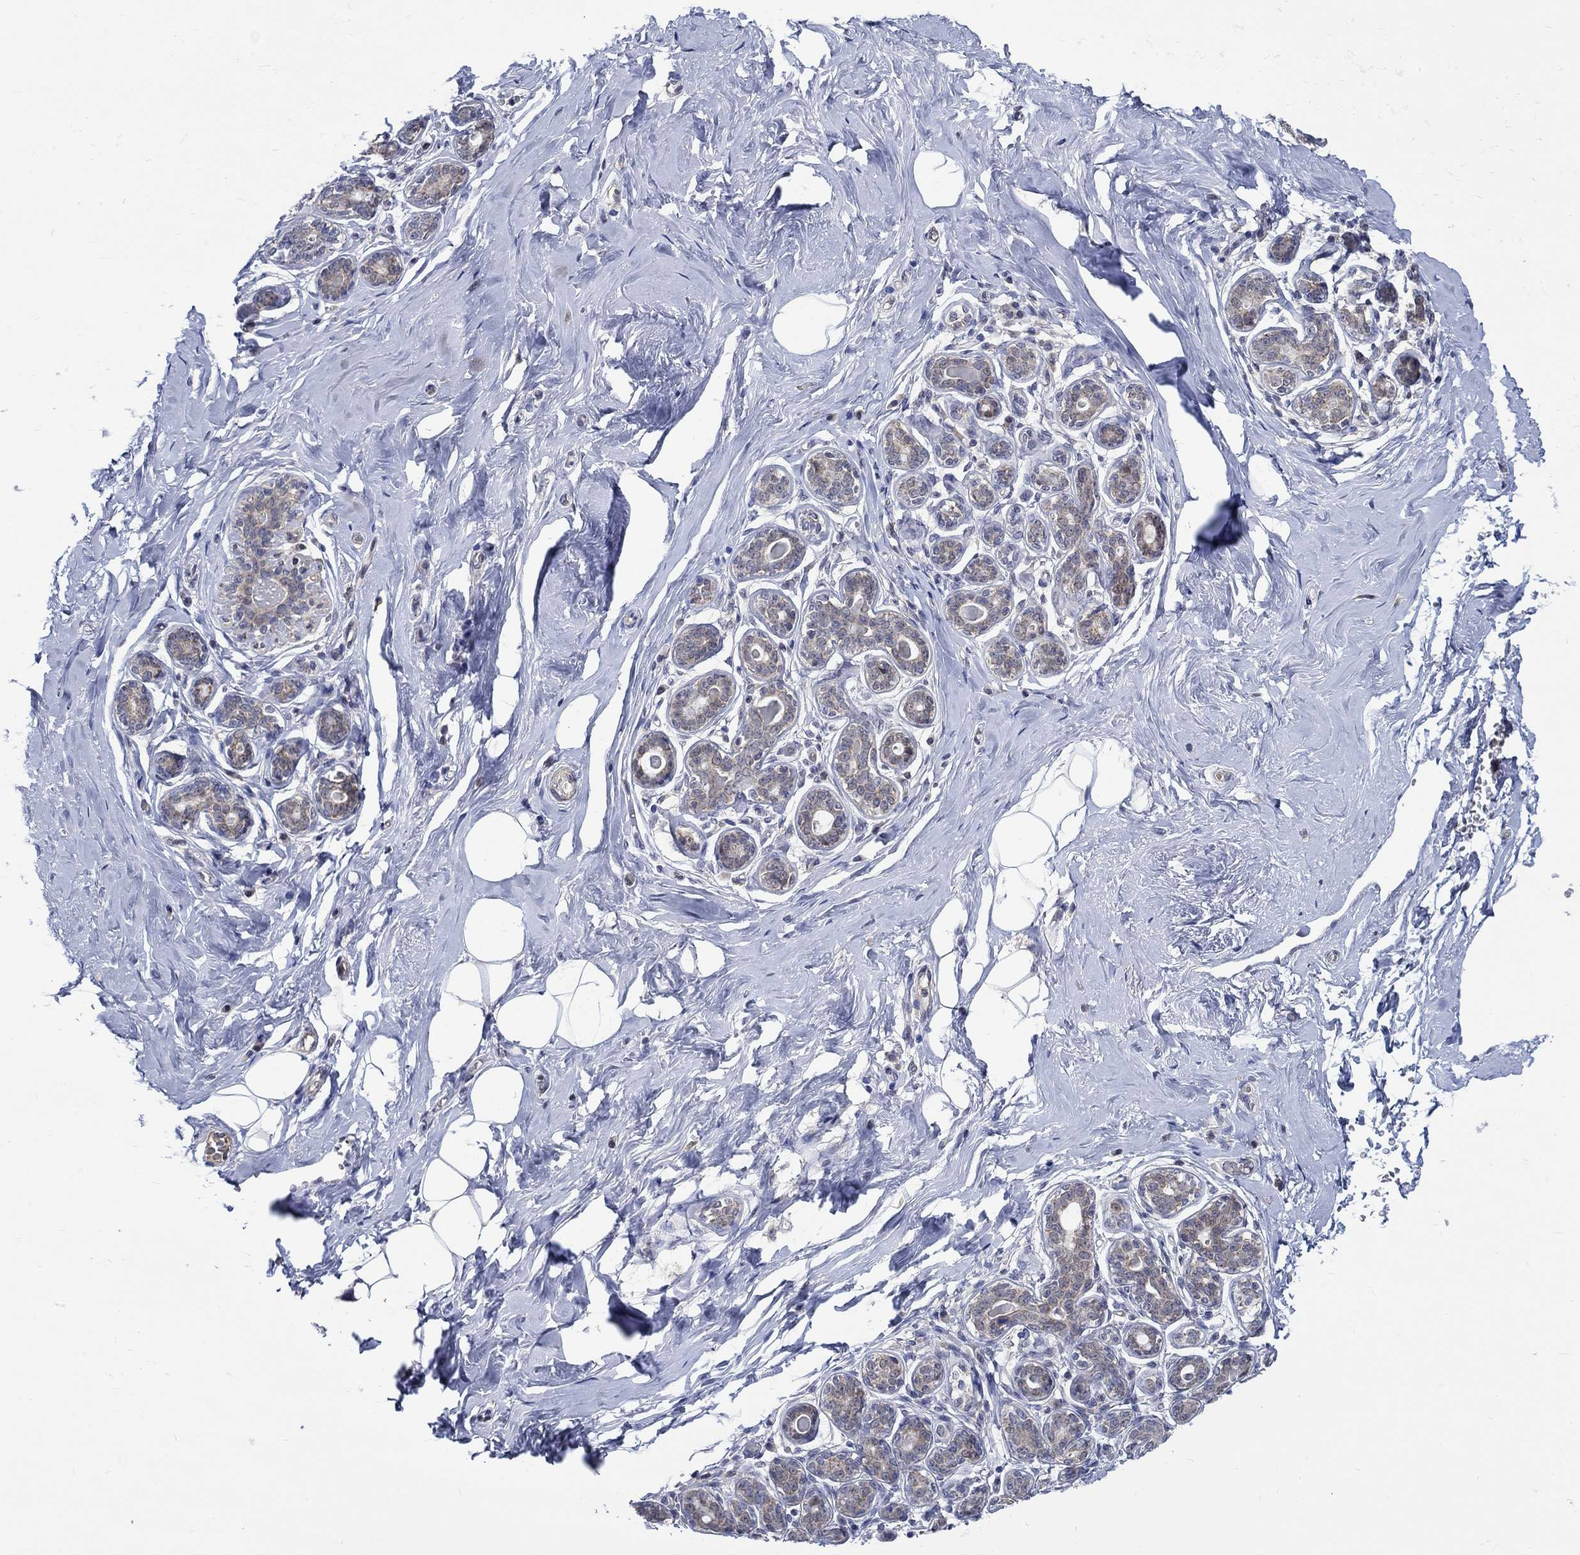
{"staining": {"intensity": "negative", "quantity": "none", "location": "none"}, "tissue": "breast", "cell_type": "Adipocytes", "image_type": "normal", "snomed": [{"axis": "morphology", "description": "Normal tissue, NOS"}, {"axis": "topography", "description": "Skin"}, {"axis": "topography", "description": "Breast"}], "caption": "Image shows no significant protein expression in adipocytes of benign breast. (Stains: DAB (3,3'-diaminobenzidine) IHC with hematoxylin counter stain, Microscopy: brightfield microscopy at high magnification).", "gene": "WASF1", "patient": {"sex": "female", "age": 43}}